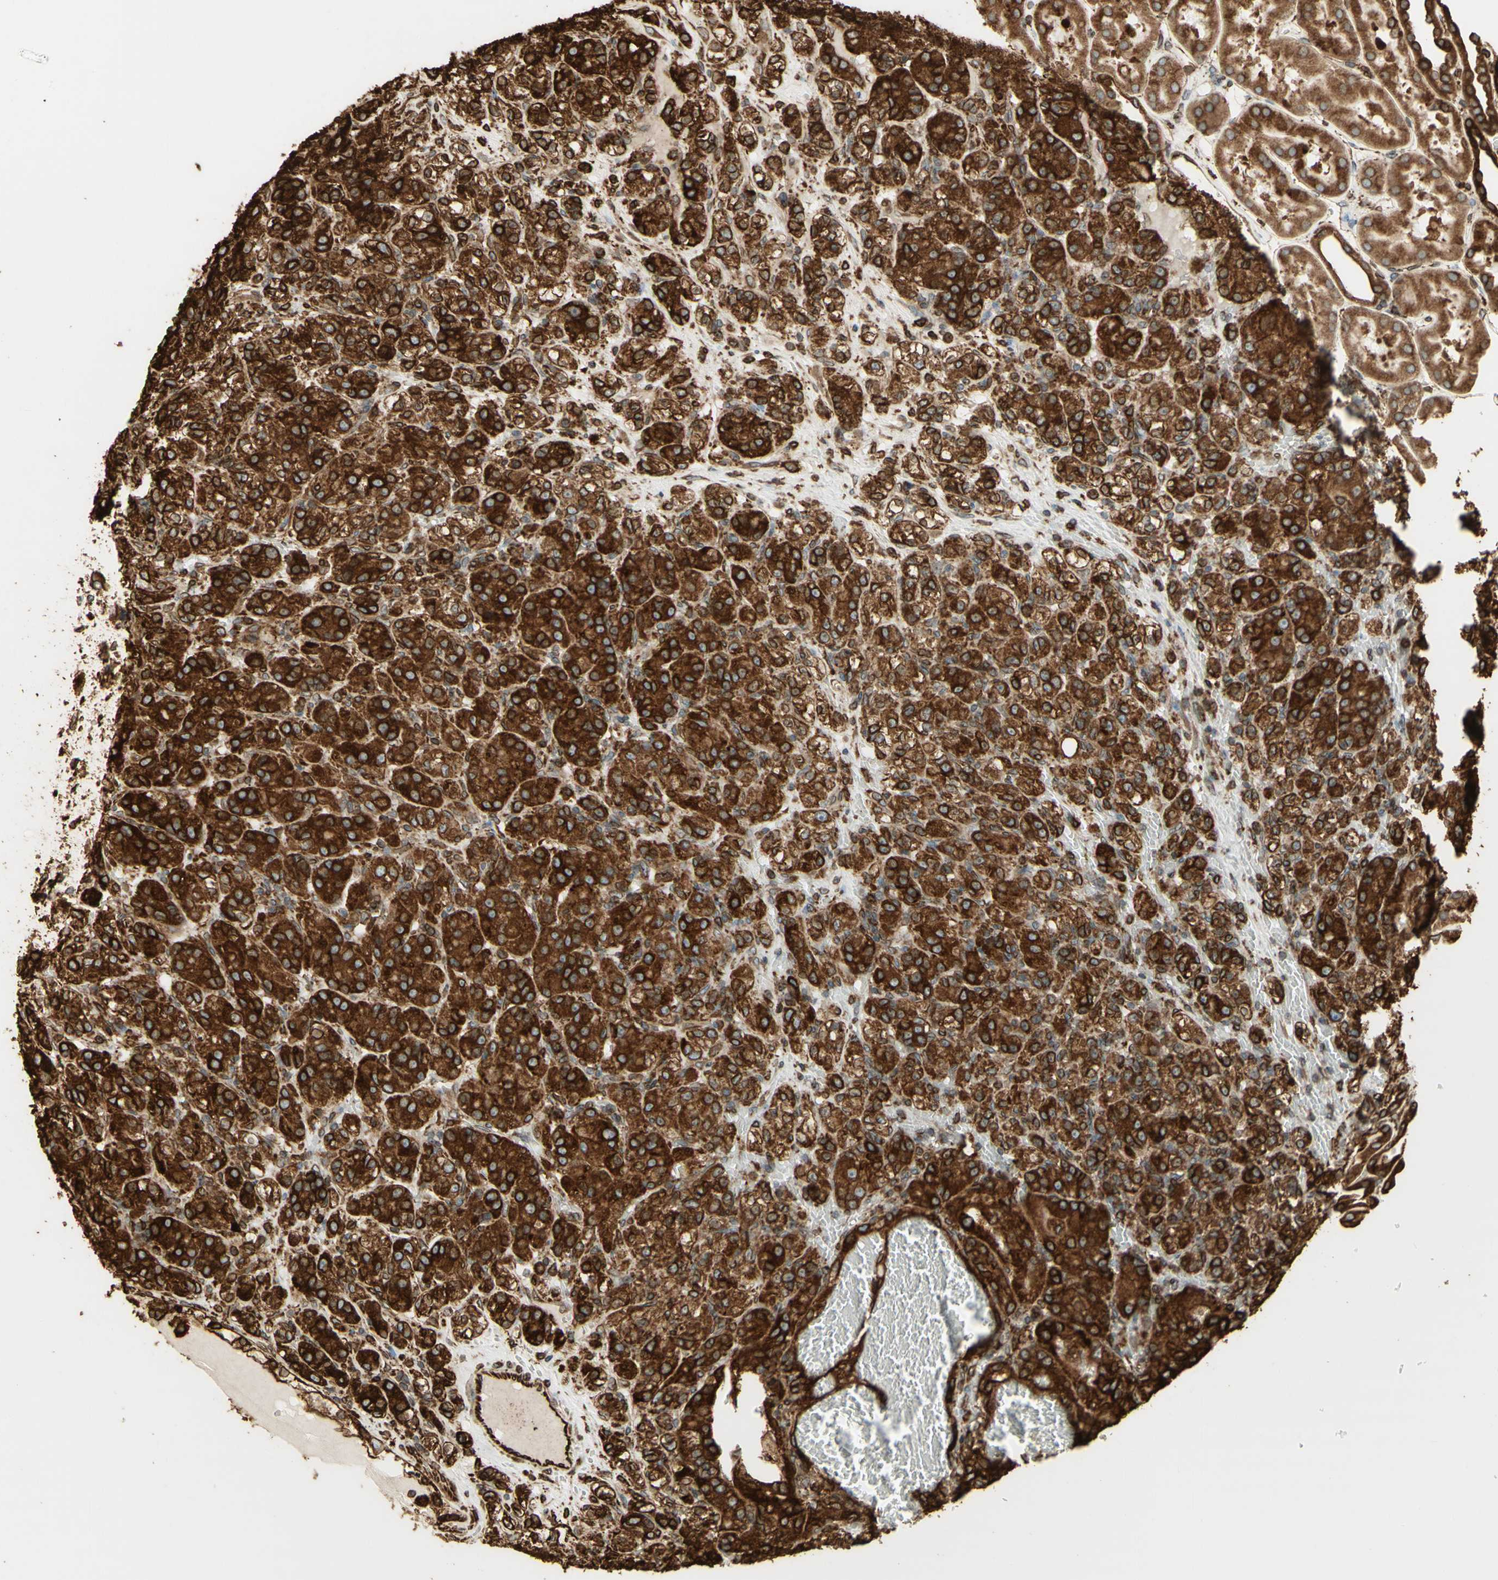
{"staining": {"intensity": "strong", "quantity": "25%-75%", "location": "cytoplasmic/membranous"}, "tissue": "renal cancer", "cell_type": "Tumor cells", "image_type": "cancer", "snomed": [{"axis": "morphology", "description": "Adenocarcinoma, NOS"}, {"axis": "topography", "description": "Kidney"}], "caption": "This is an image of IHC staining of renal cancer (adenocarcinoma), which shows strong staining in the cytoplasmic/membranous of tumor cells.", "gene": "CANX", "patient": {"sex": "male", "age": 61}}